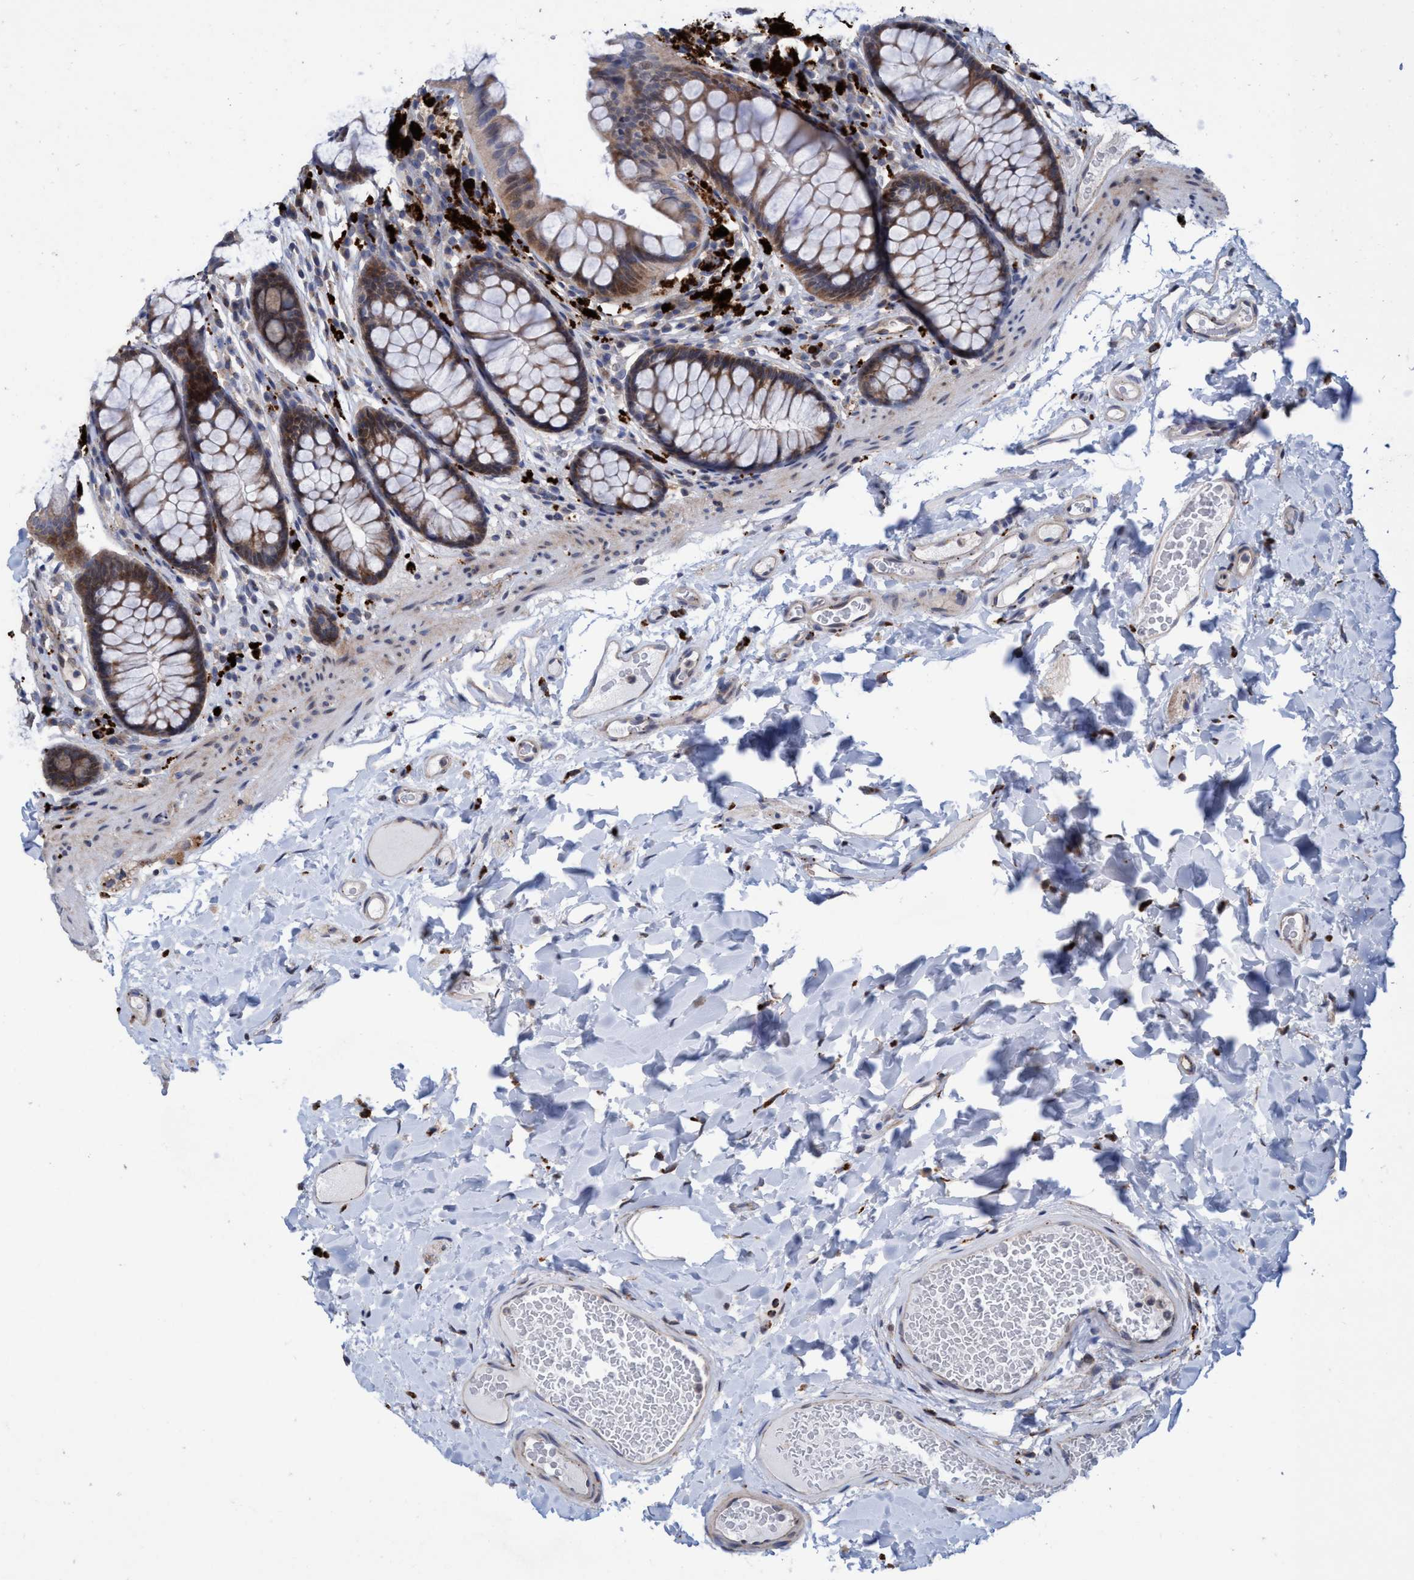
{"staining": {"intensity": "weak", "quantity": ">75%", "location": "cytoplasmic/membranous"}, "tissue": "colon", "cell_type": "Endothelial cells", "image_type": "normal", "snomed": [{"axis": "morphology", "description": "Normal tissue, NOS"}, {"axis": "topography", "description": "Colon"}], "caption": "The photomicrograph demonstrates immunohistochemical staining of normal colon. There is weak cytoplasmic/membranous expression is seen in about >75% of endothelial cells.", "gene": "BBS9", "patient": {"sex": "female", "age": 55}}